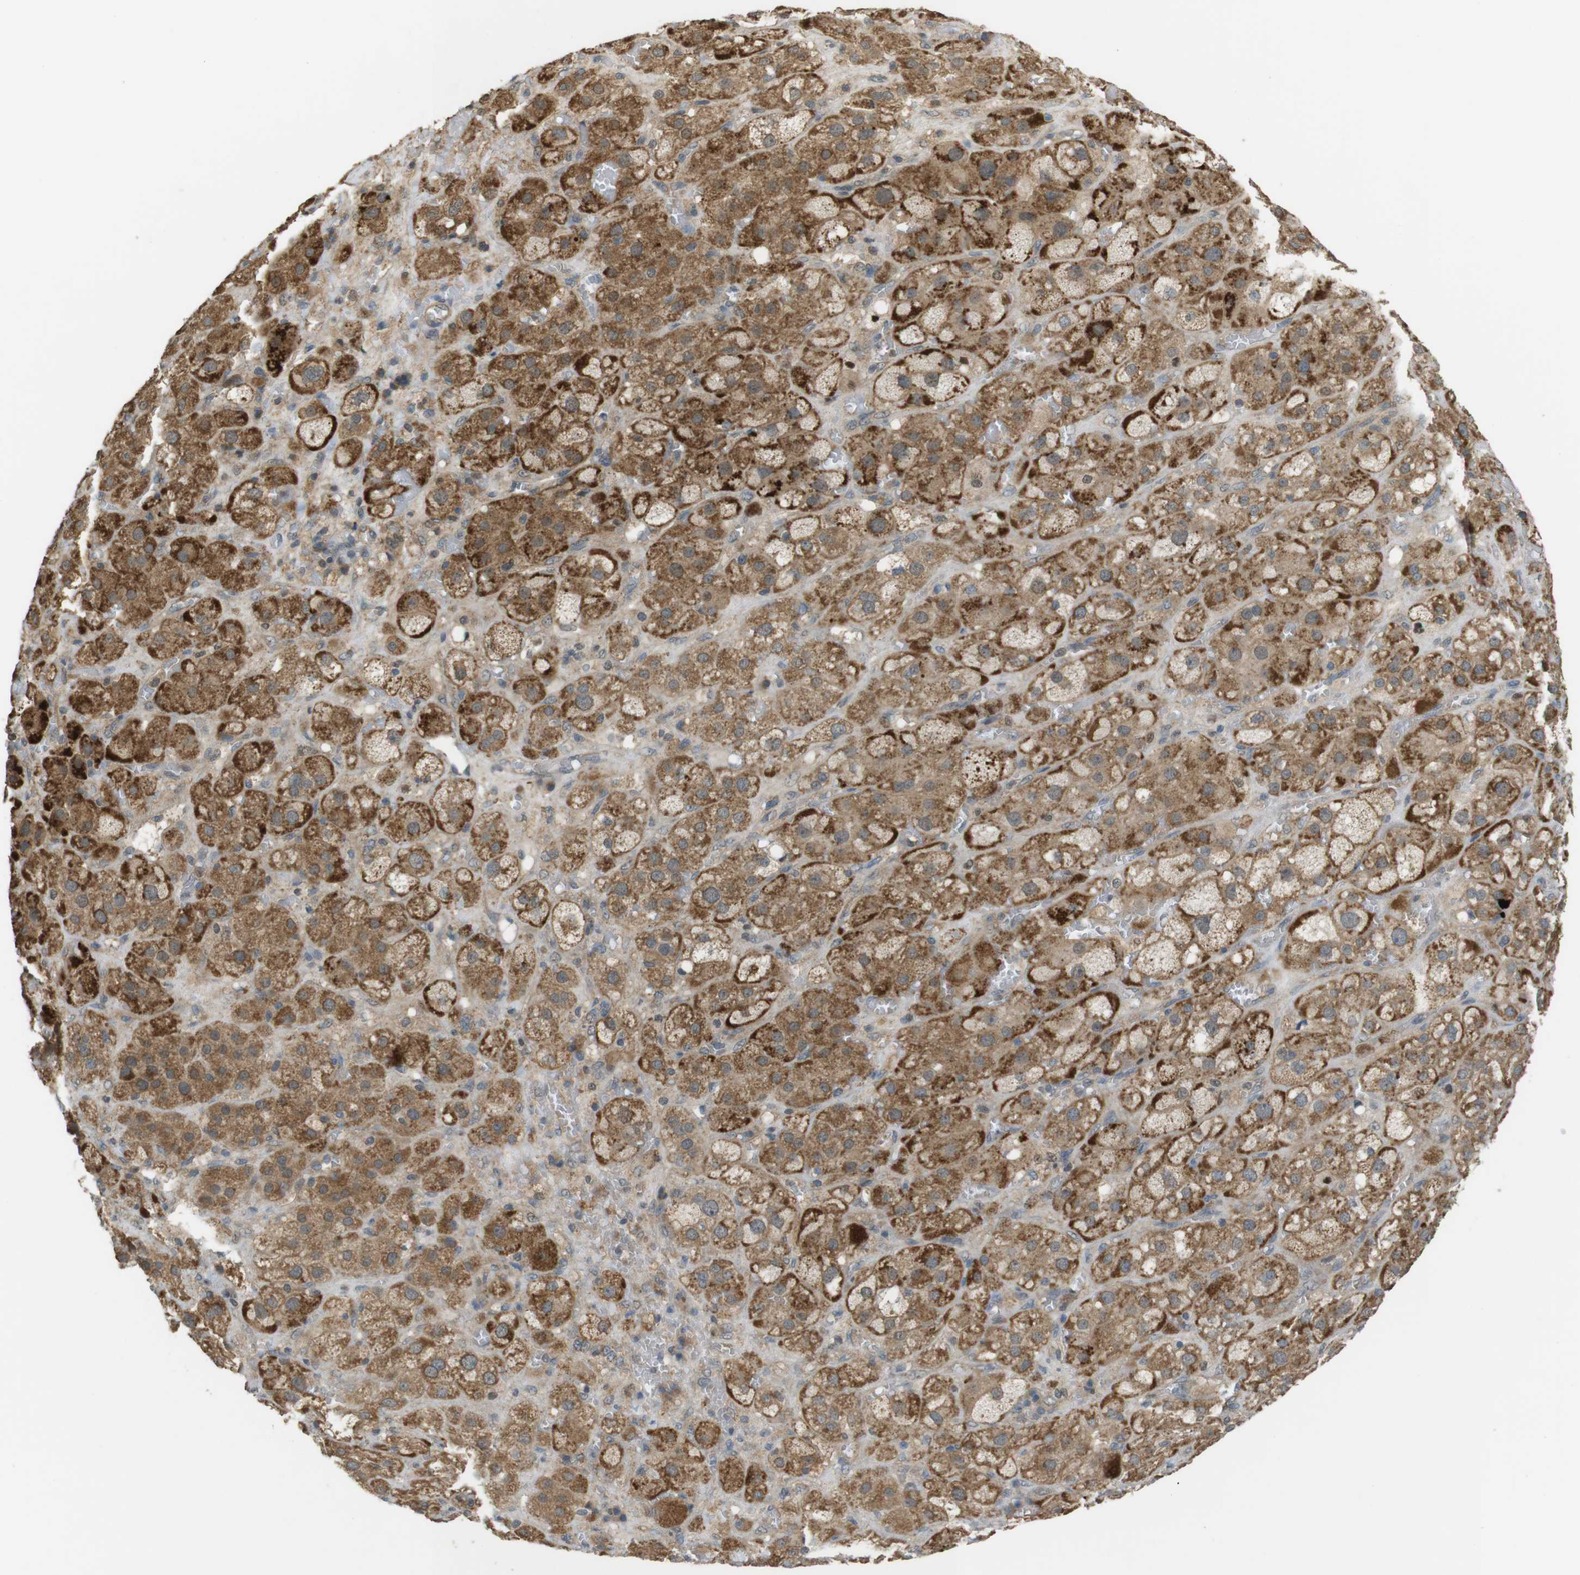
{"staining": {"intensity": "moderate", "quantity": ">75%", "location": "cytoplasmic/membranous"}, "tissue": "adrenal gland", "cell_type": "Glandular cells", "image_type": "normal", "snomed": [{"axis": "morphology", "description": "Normal tissue, NOS"}, {"axis": "topography", "description": "Adrenal gland"}], "caption": "Immunohistochemical staining of benign adrenal gland displays moderate cytoplasmic/membranous protein staining in about >75% of glandular cells.", "gene": "ZDHHC20", "patient": {"sex": "female", "age": 47}}